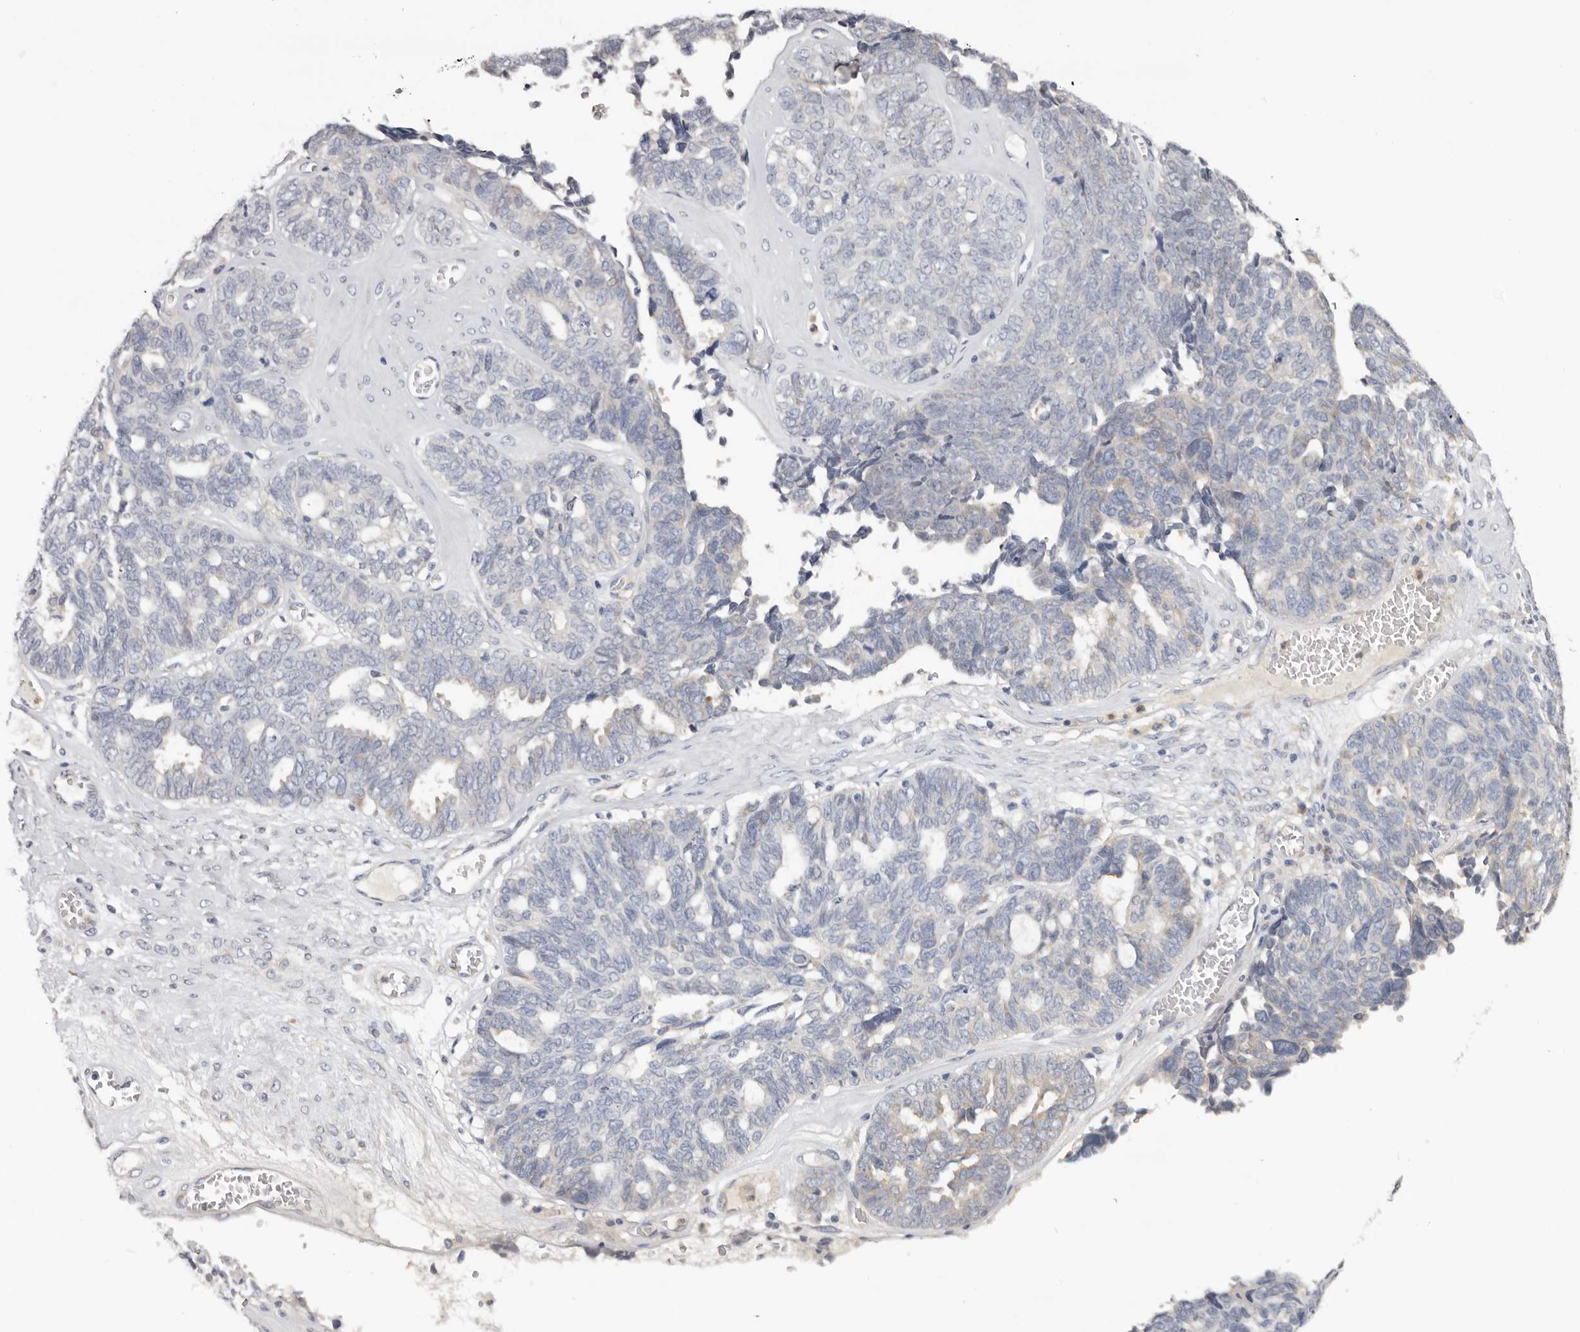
{"staining": {"intensity": "negative", "quantity": "none", "location": "none"}, "tissue": "ovarian cancer", "cell_type": "Tumor cells", "image_type": "cancer", "snomed": [{"axis": "morphology", "description": "Cystadenocarcinoma, serous, NOS"}, {"axis": "topography", "description": "Ovary"}], "caption": "Ovarian cancer (serous cystadenocarcinoma) was stained to show a protein in brown. There is no significant positivity in tumor cells.", "gene": "KIF2B", "patient": {"sex": "female", "age": 79}}